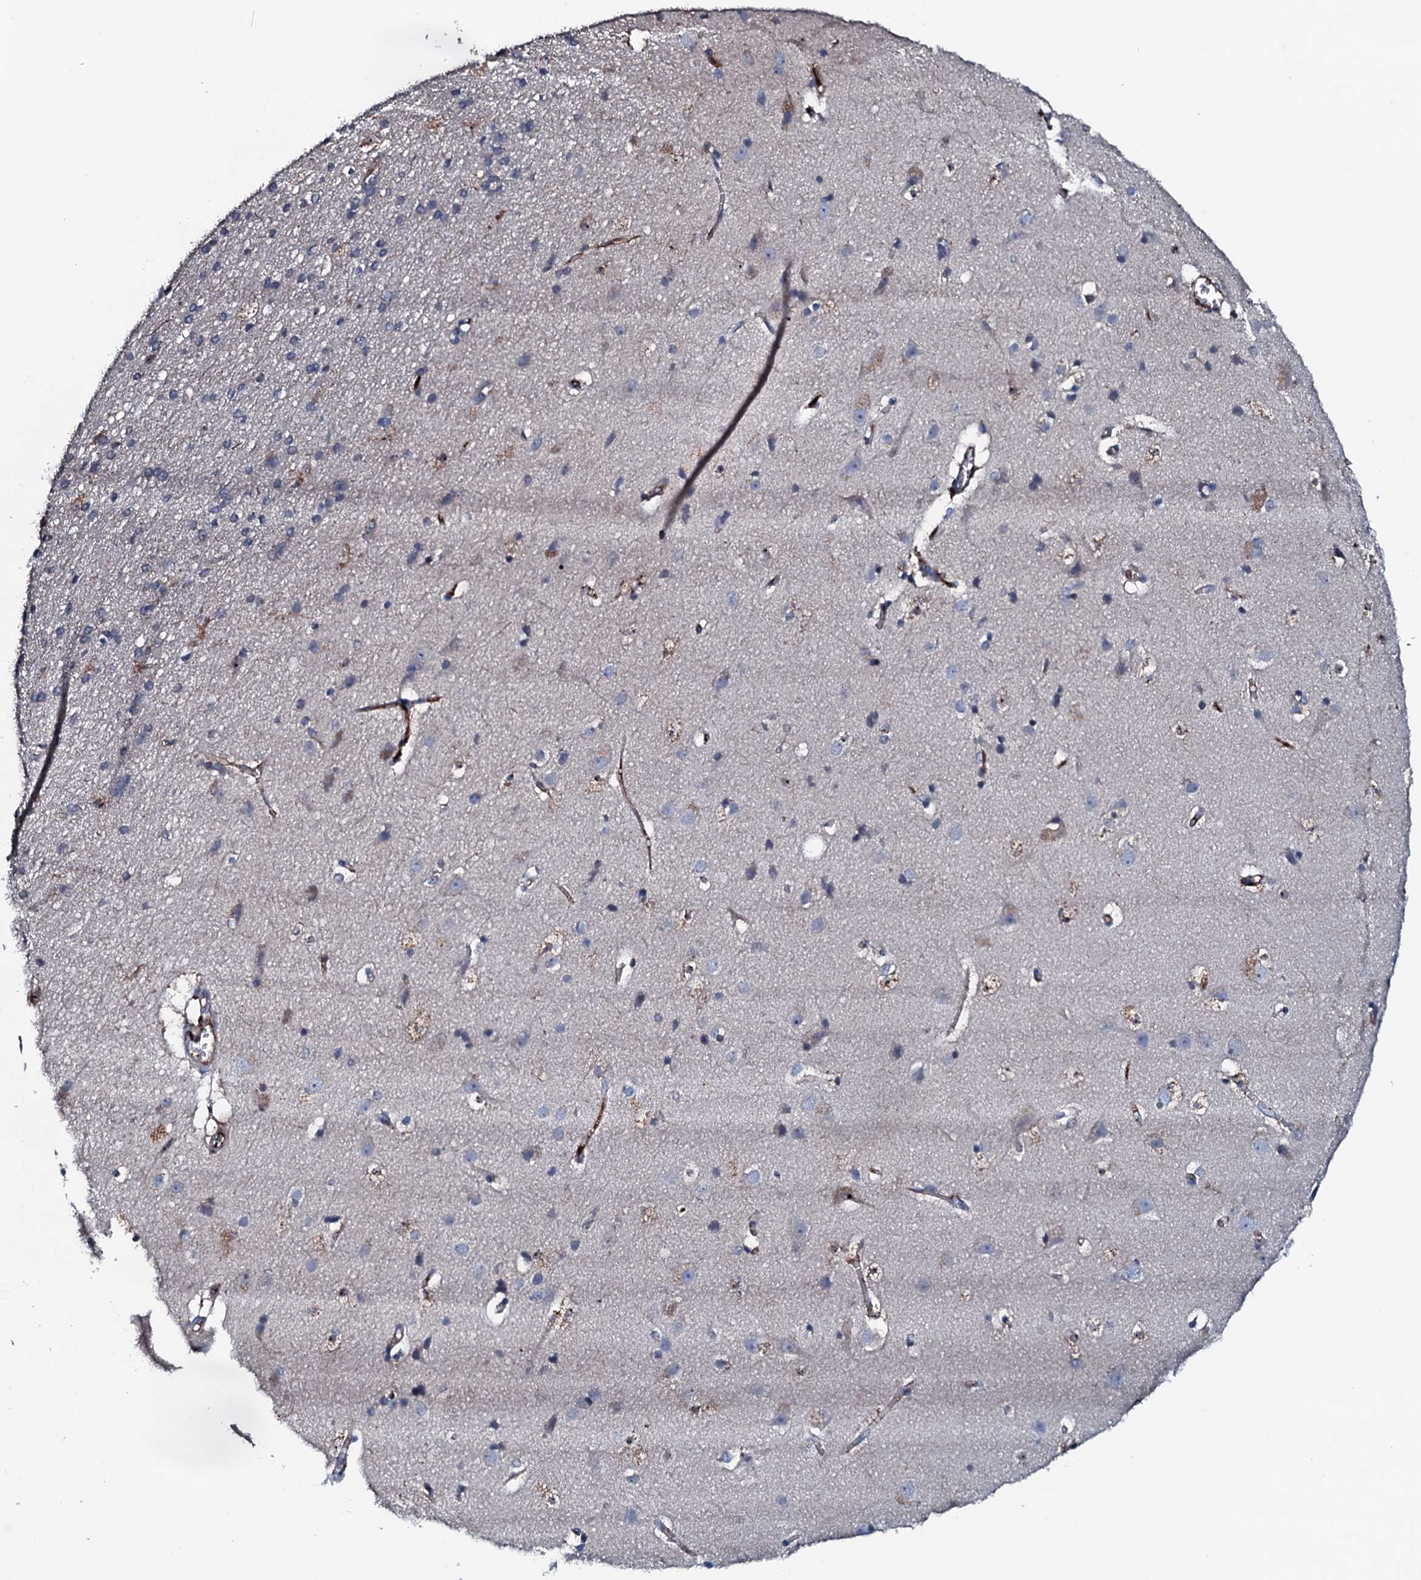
{"staining": {"intensity": "moderate", "quantity": "<25%", "location": "cytoplasmic/membranous"}, "tissue": "cerebral cortex", "cell_type": "Endothelial cells", "image_type": "normal", "snomed": [{"axis": "morphology", "description": "Normal tissue, NOS"}, {"axis": "topography", "description": "Cerebral cortex"}], "caption": "Protein analysis of normal cerebral cortex shows moderate cytoplasmic/membranous positivity in approximately <25% of endothelial cells.", "gene": "NEK1", "patient": {"sex": "male", "age": 54}}